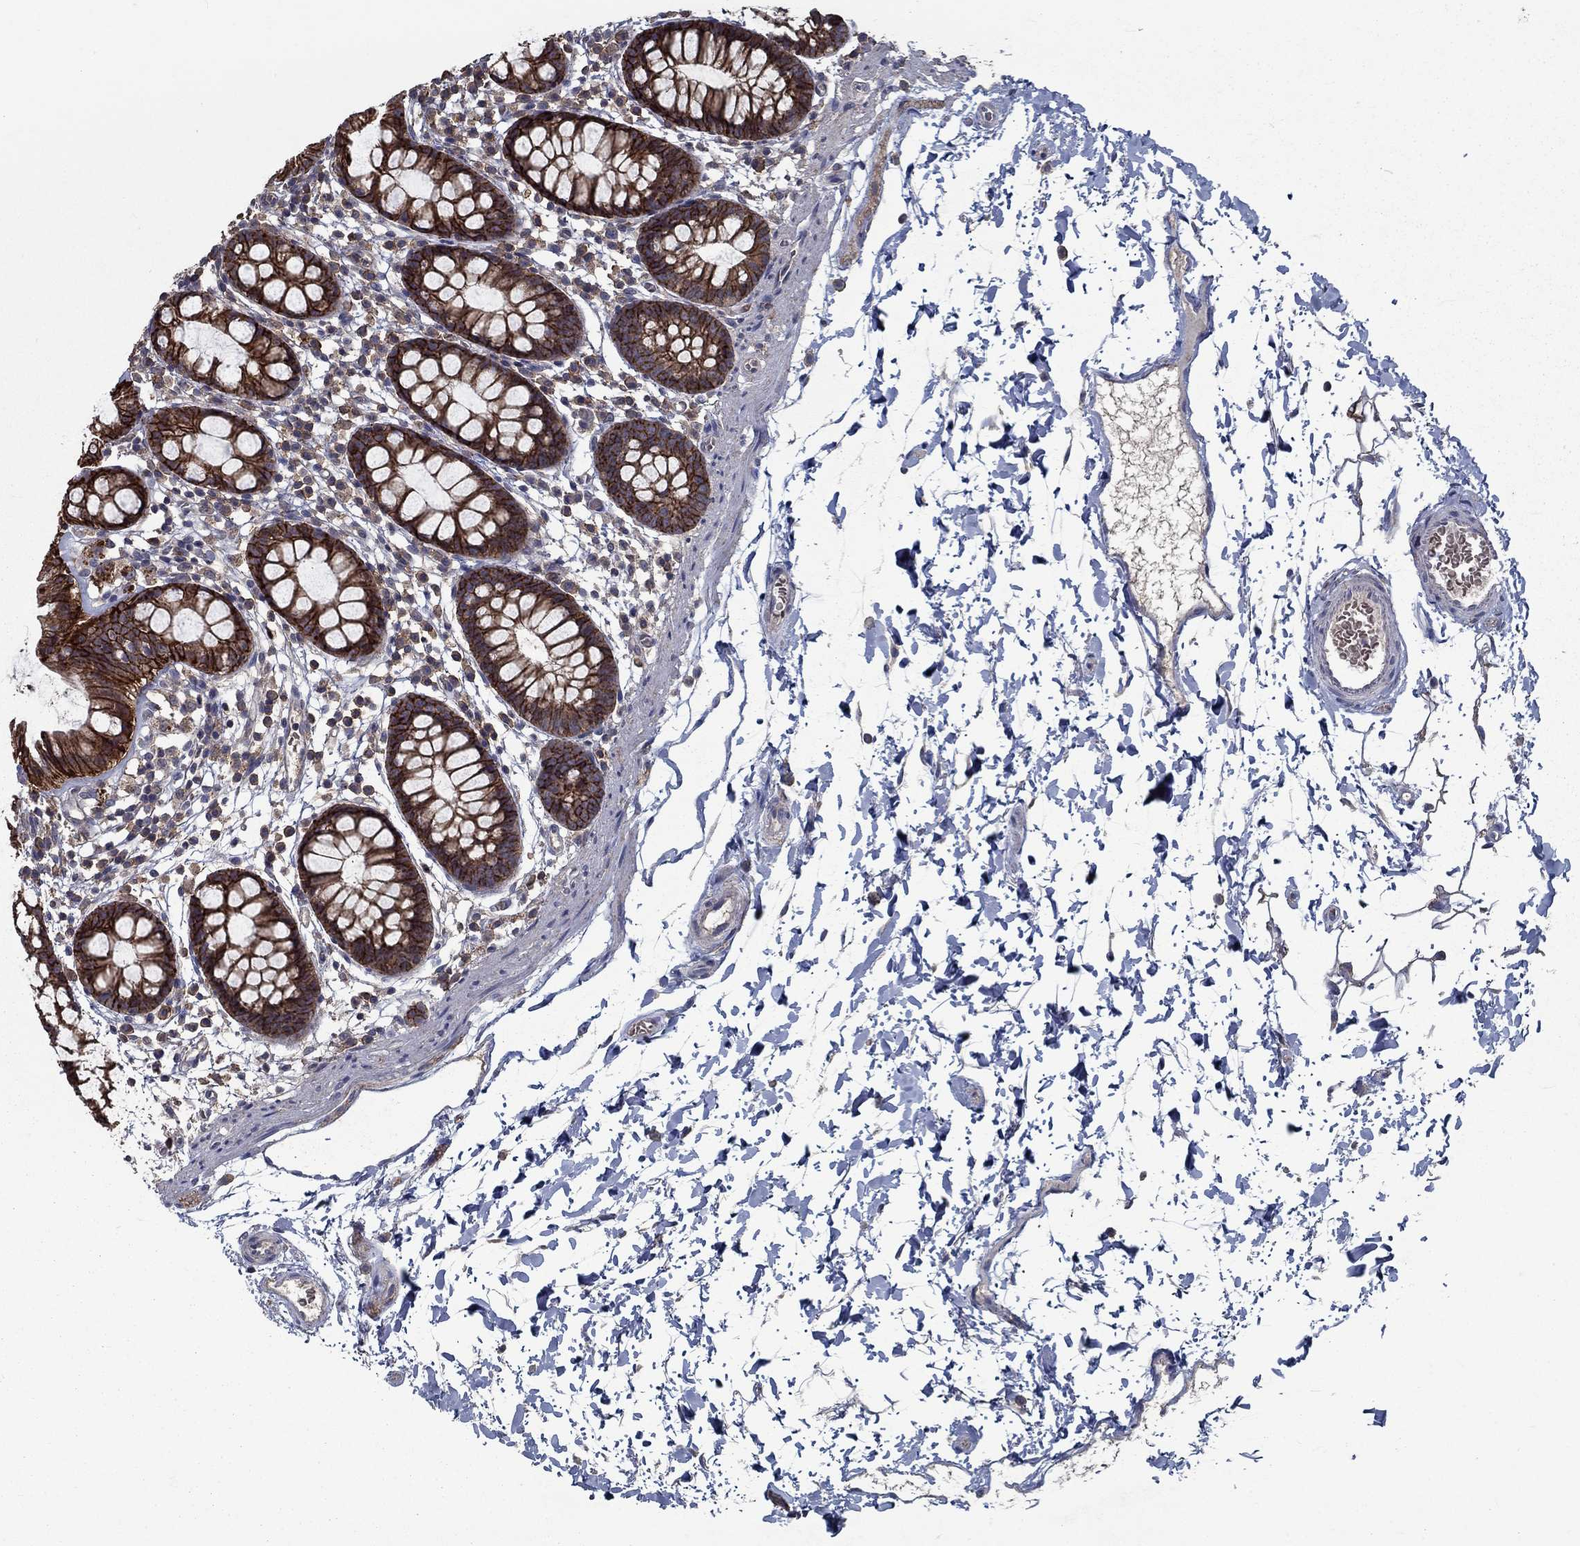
{"staining": {"intensity": "strong", "quantity": ">75%", "location": "cytoplasmic/membranous"}, "tissue": "rectum", "cell_type": "Glandular cells", "image_type": "normal", "snomed": [{"axis": "morphology", "description": "Normal tissue, NOS"}, {"axis": "topography", "description": "Rectum"}], "caption": "Immunohistochemistry photomicrograph of normal rectum: rectum stained using immunohistochemistry reveals high levels of strong protein expression localized specifically in the cytoplasmic/membranous of glandular cells, appearing as a cytoplasmic/membranous brown color.", "gene": "SLC44A1", "patient": {"sex": "male", "age": 57}}